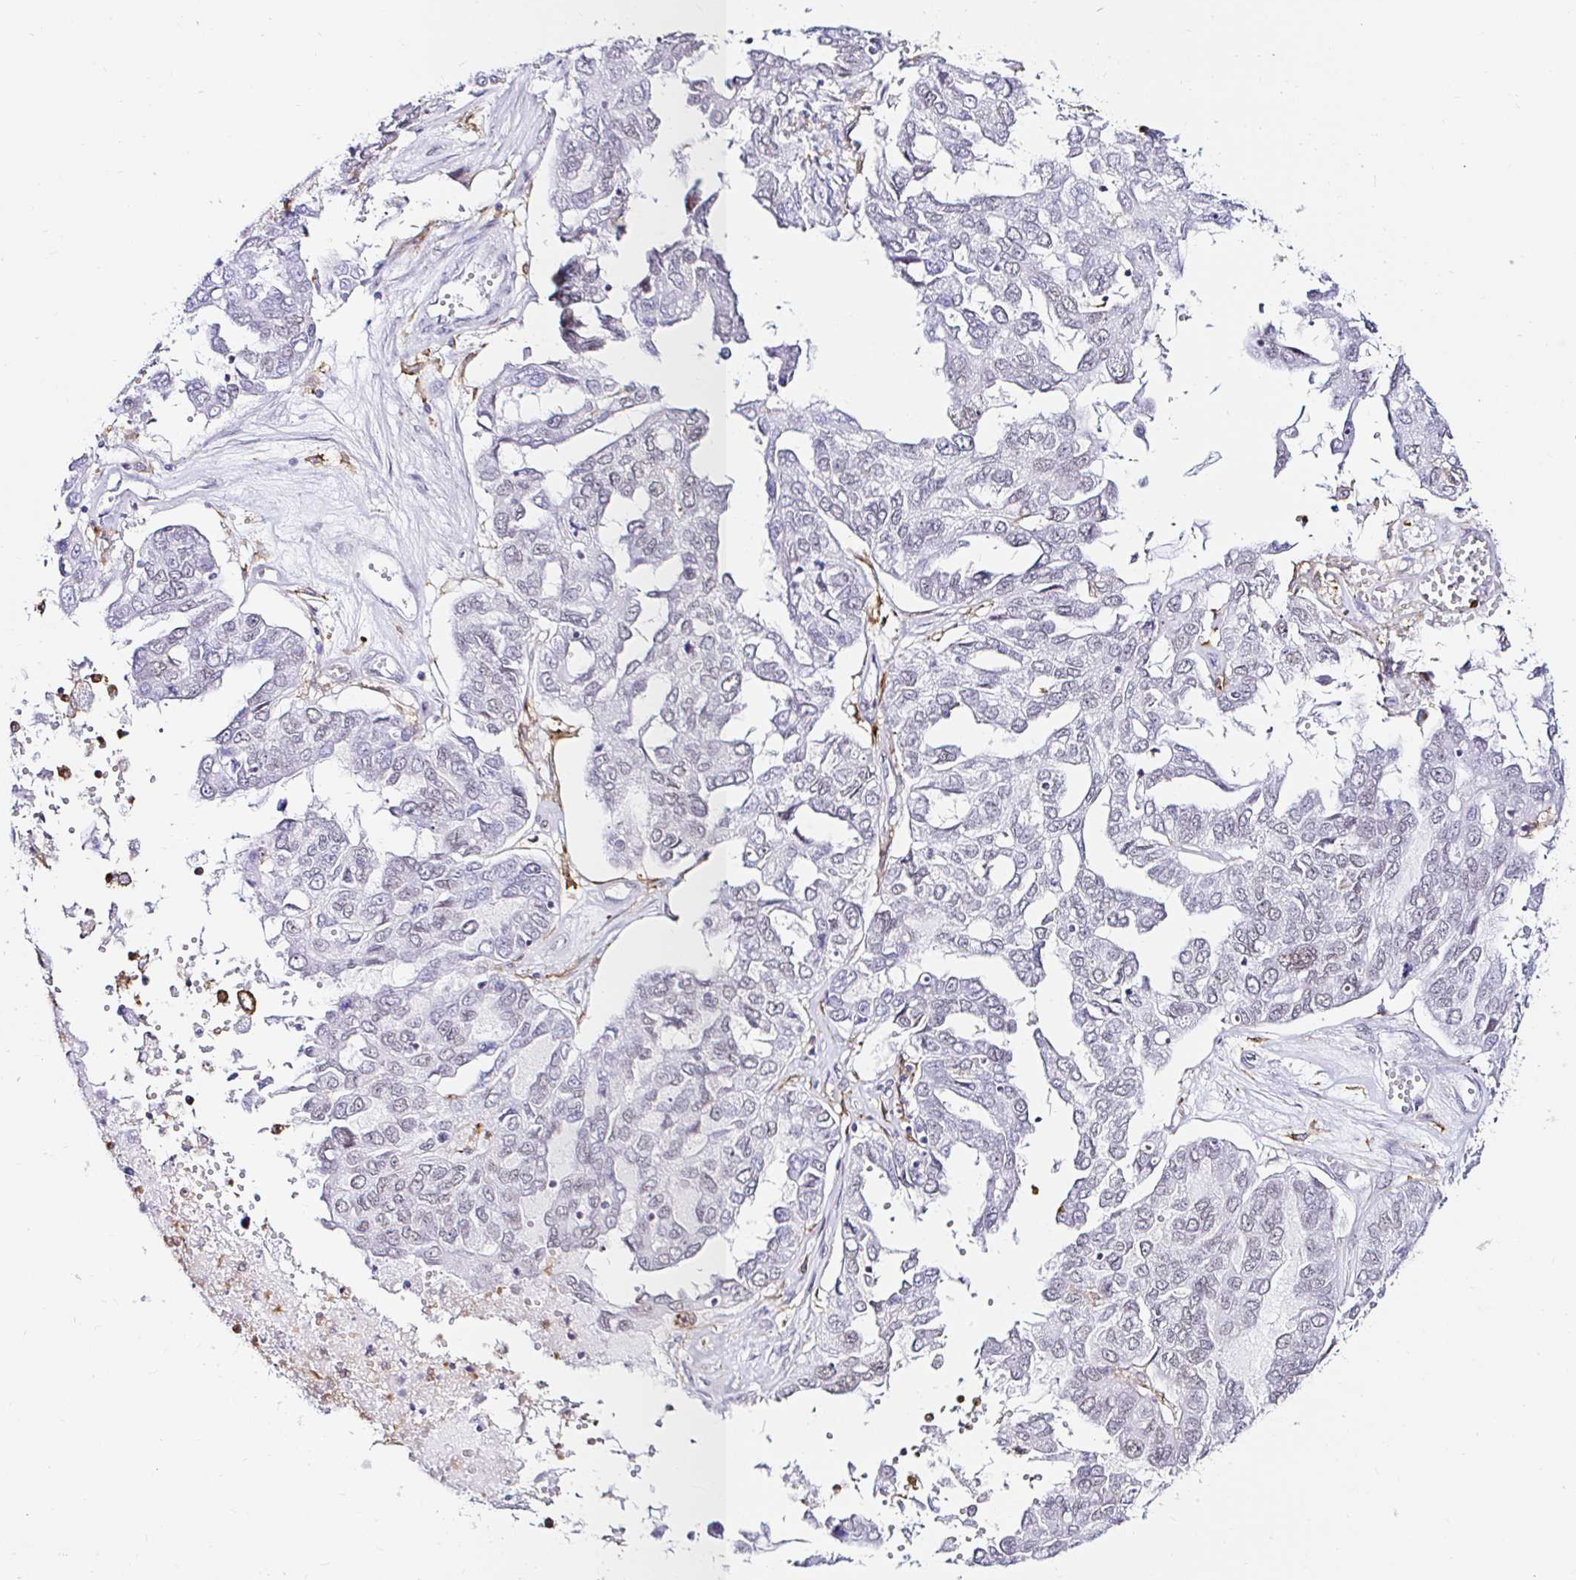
{"staining": {"intensity": "negative", "quantity": "none", "location": "none"}, "tissue": "ovarian cancer", "cell_type": "Tumor cells", "image_type": "cancer", "snomed": [{"axis": "morphology", "description": "Cystadenocarcinoma, serous, NOS"}, {"axis": "topography", "description": "Ovary"}], "caption": "Tumor cells are negative for protein expression in human ovarian cancer.", "gene": "CYBB", "patient": {"sex": "female", "age": 53}}